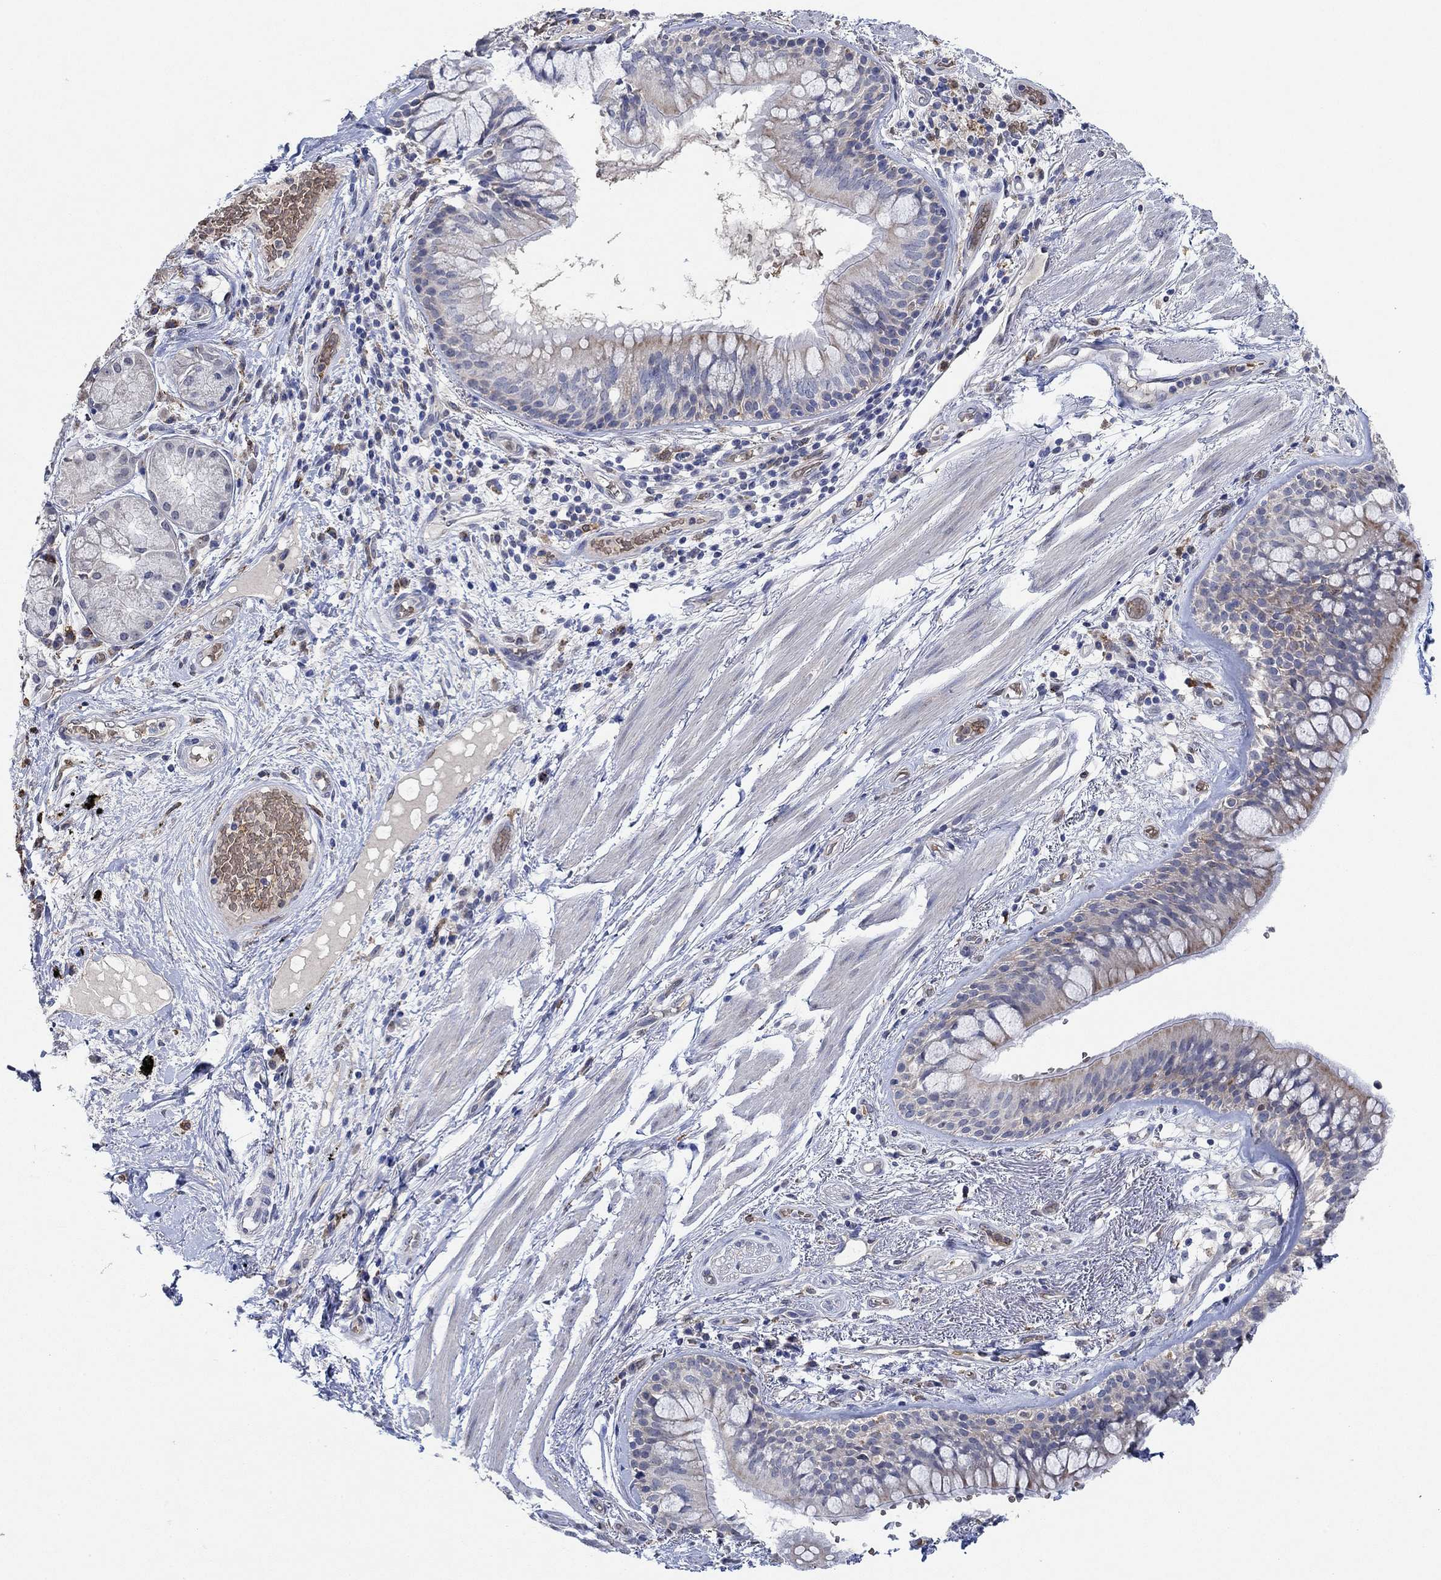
{"staining": {"intensity": "weak", "quantity": "<25%", "location": "cytoplasmic/membranous"}, "tissue": "bronchus", "cell_type": "Respiratory epithelial cells", "image_type": "normal", "snomed": [{"axis": "morphology", "description": "Normal tissue, NOS"}, {"axis": "topography", "description": "Bronchus"}, {"axis": "topography", "description": "Lung"}], "caption": "A high-resolution image shows immunohistochemistry (IHC) staining of normal bronchus, which demonstrates no significant positivity in respiratory epithelial cells. (DAB (3,3'-diaminobenzidine) immunohistochemistry (IHC) with hematoxylin counter stain).", "gene": "MPP1", "patient": {"sex": "female", "age": 57}}